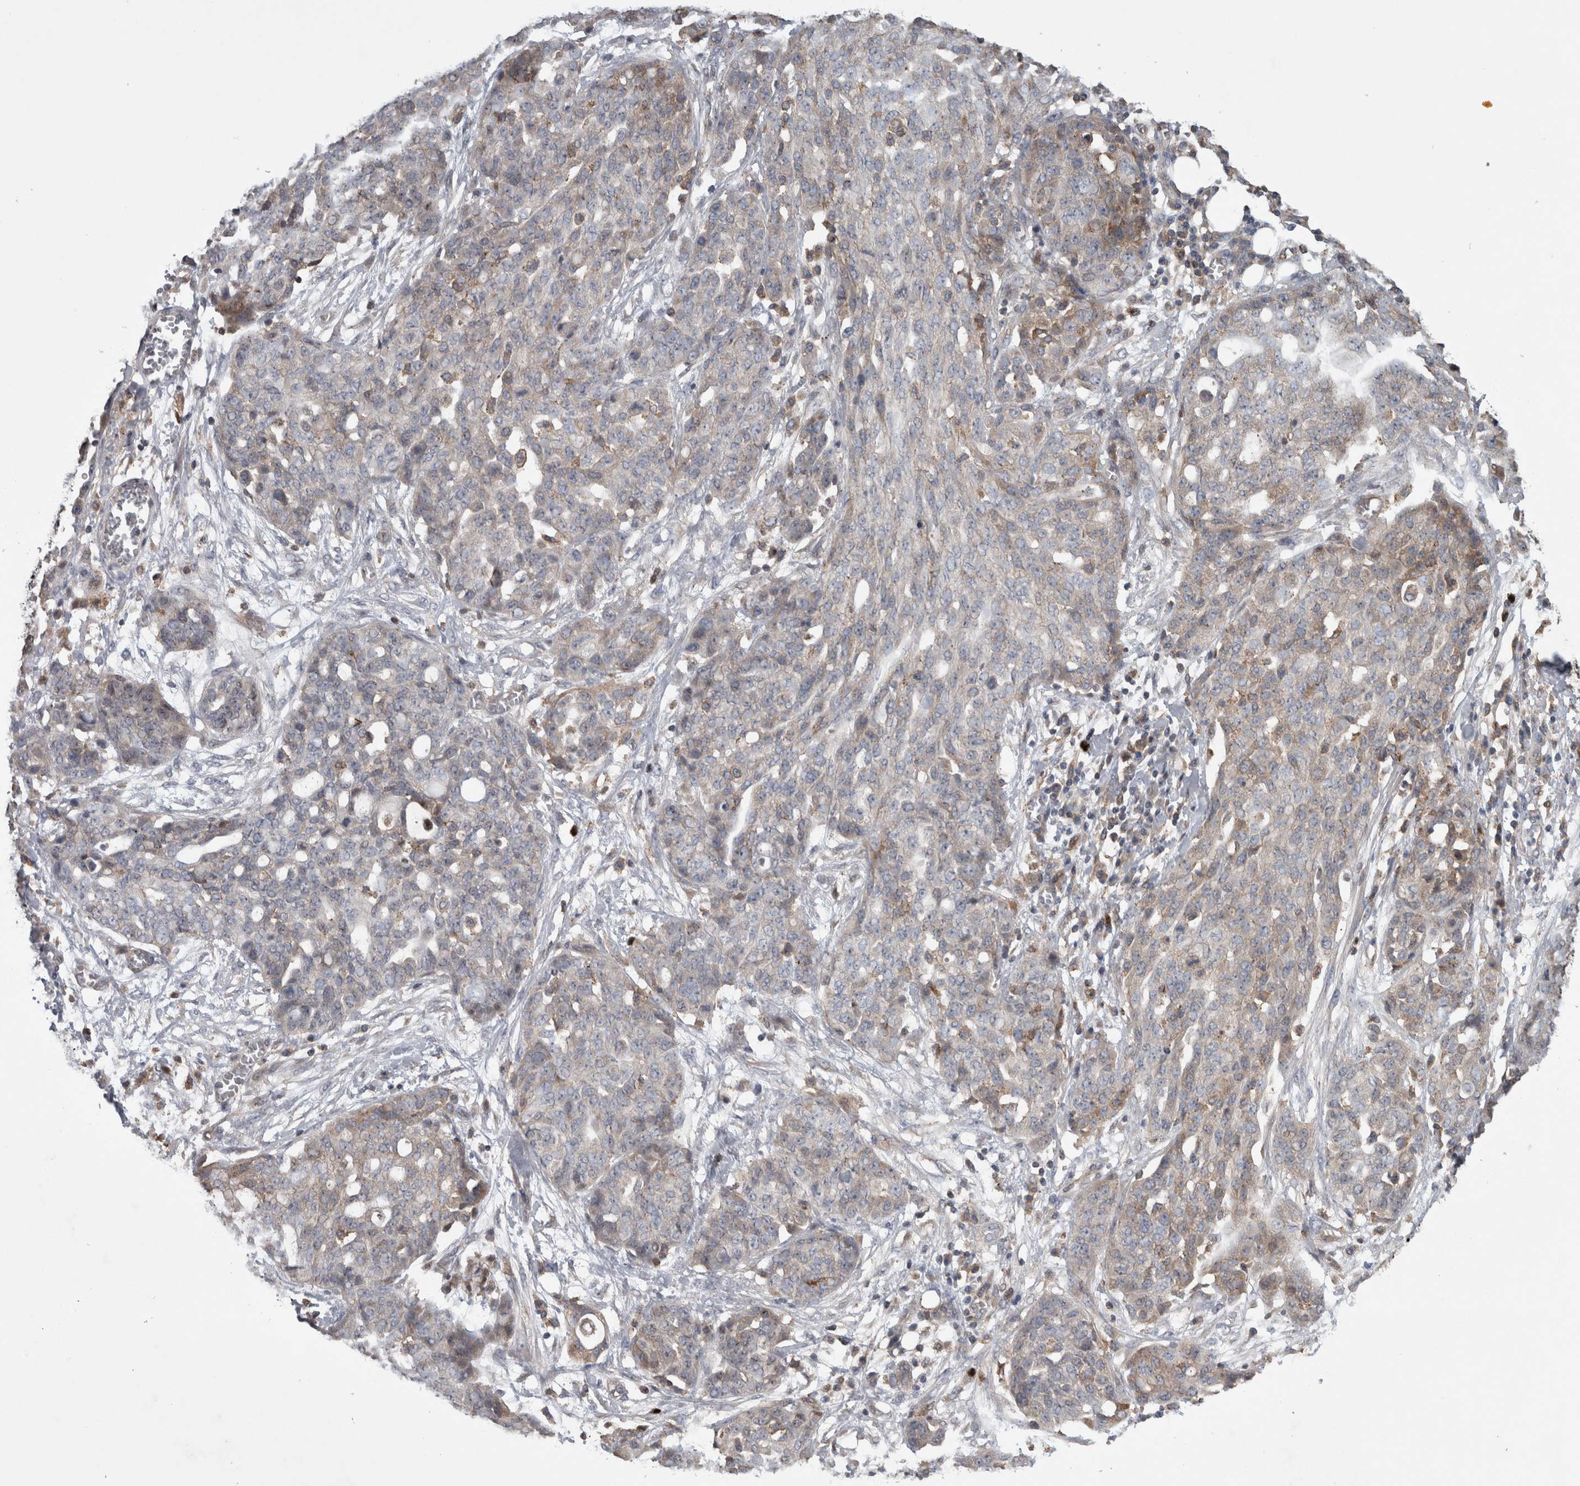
{"staining": {"intensity": "weak", "quantity": "<25%", "location": "cytoplasmic/membranous"}, "tissue": "ovarian cancer", "cell_type": "Tumor cells", "image_type": "cancer", "snomed": [{"axis": "morphology", "description": "Cystadenocarcinoma, serous, NOS"}, {"axis": "topography", "description": "Soft tissue"}, {"axis": "topography", "description": "Ovary"}], "caption": "Human ovarian cancer (serous cystadenocarcinoma) stained for a protein using immunohistochemistry (IHC) shows no expression in tumor cells.", "gene": "TARBP1", "patient": {"sex": "female", "age": 57}}